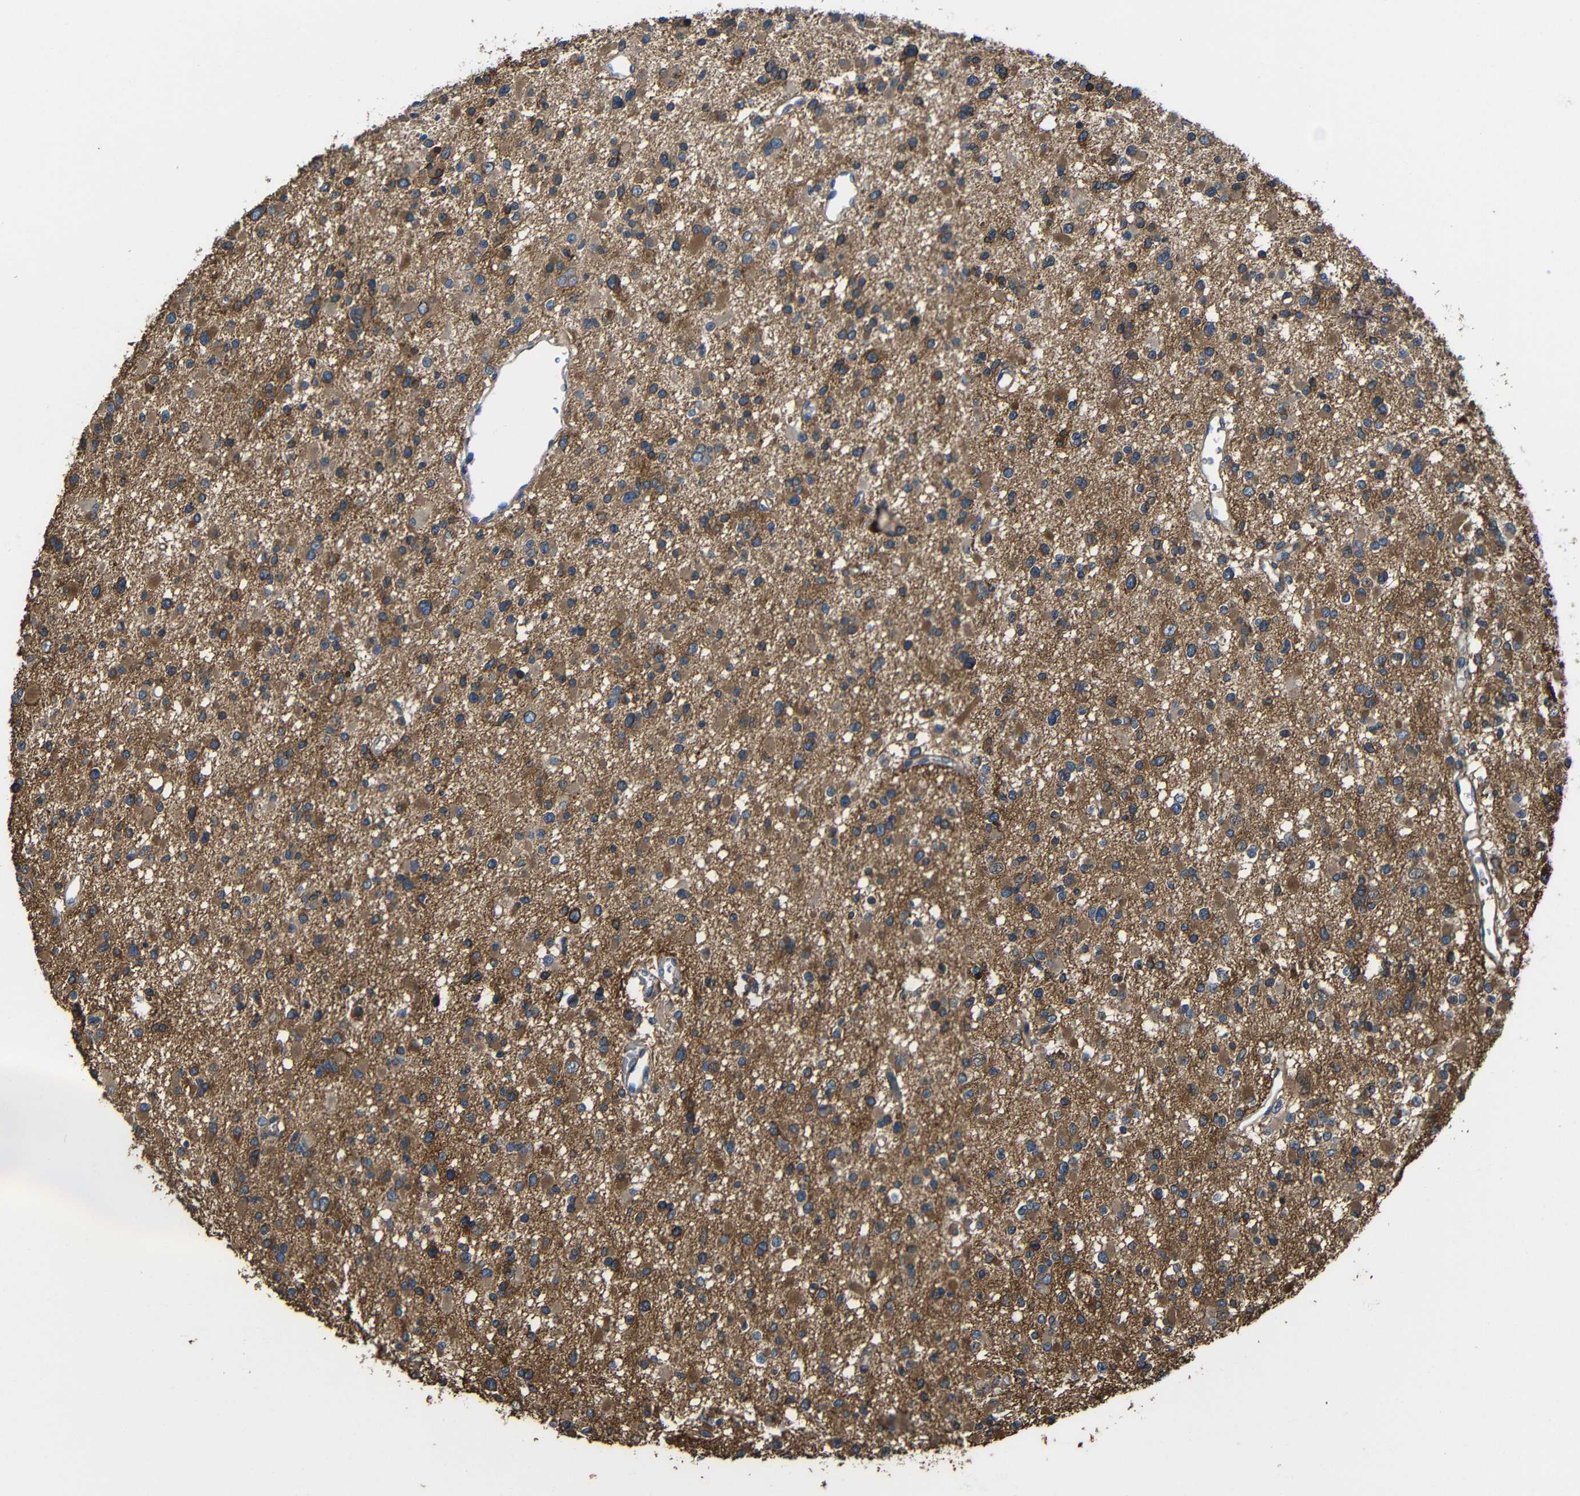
{"staining": {"intensity": "strong", "quantity": ">75%", "location": "cytoplasmic/membranous"}, "tissue": "glioma", "cell_type": "Tumor cells", "image_type": "cancer", "snomed": [{"axis": "morphology", "description": "Glioma, malignant, Low grade"}, {"axis": "topography", "description": "Brain"}], "caption": "This photomicrograph reveals malignant glioma (low-grade) stained with IHC to label a protein in brown. The cytoplasmic/membranous of tumor cells show strong positivity for the protein. Nuclei are counter-stained blue.", "gene": "GDI1", "patient": {"sex": "female", "age": 22}}